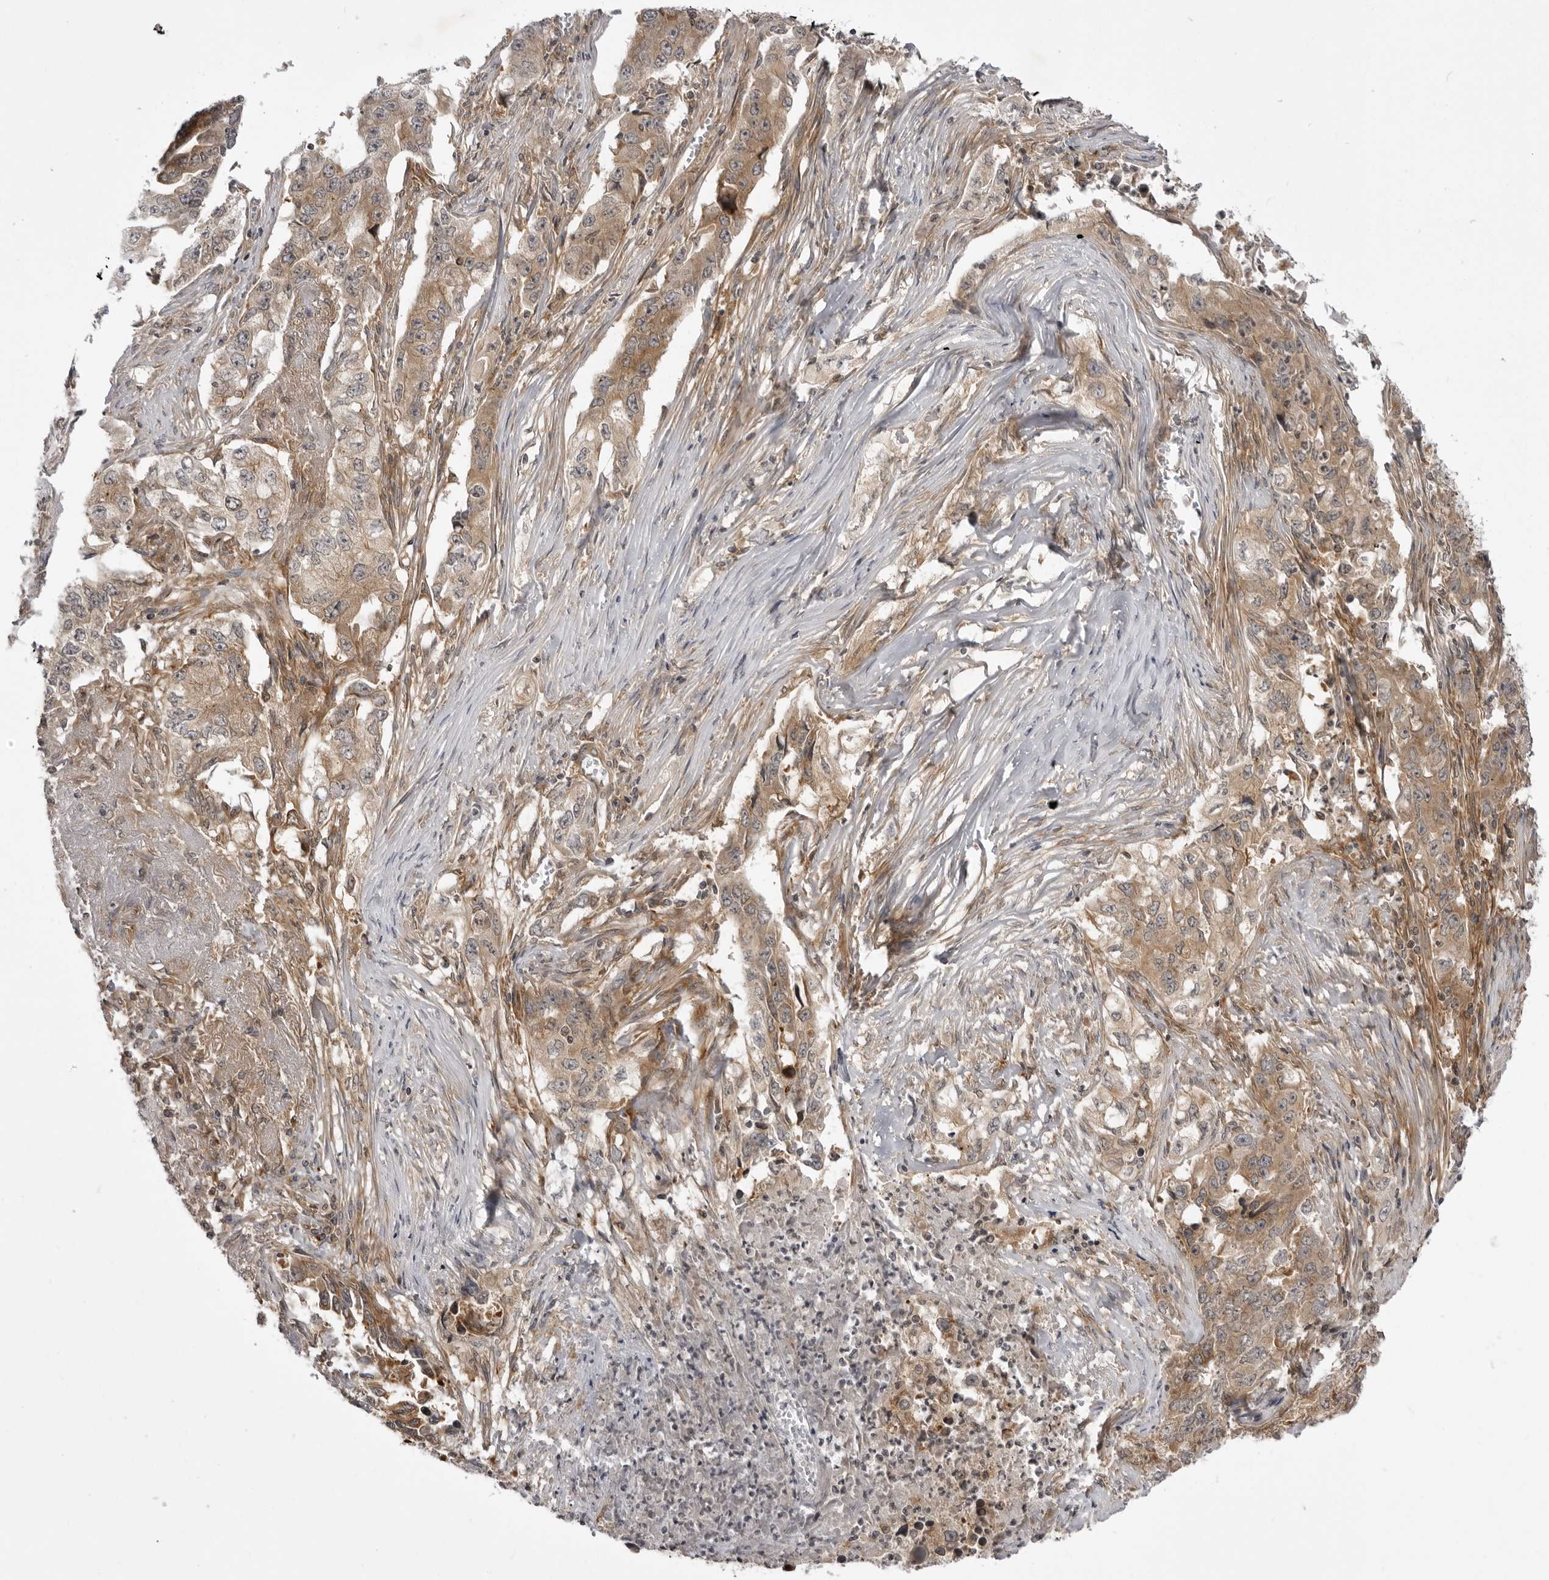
{"staining": {"intensity": "moderate", "quantity": ">75%", "location": "cytoplasmic/membranous"}, "tissue": "lung cancer", "cell_type": "Tumor cells", "image_type": "cancer", "snomed": [{"axis": "morphology", "description": "Adenocarcinoma, NOS"}, {"axis": "topography", "description": "Lung"}], "caption": "A high-resolution histopathology image shows immunohistochemistry staining of lung cancer, which reveals moderate cytoplasmic/membranous staining in approximately >75% of tumor cells.", "gene": "USP43", "patient": {"sex": "female", "age": 51}}